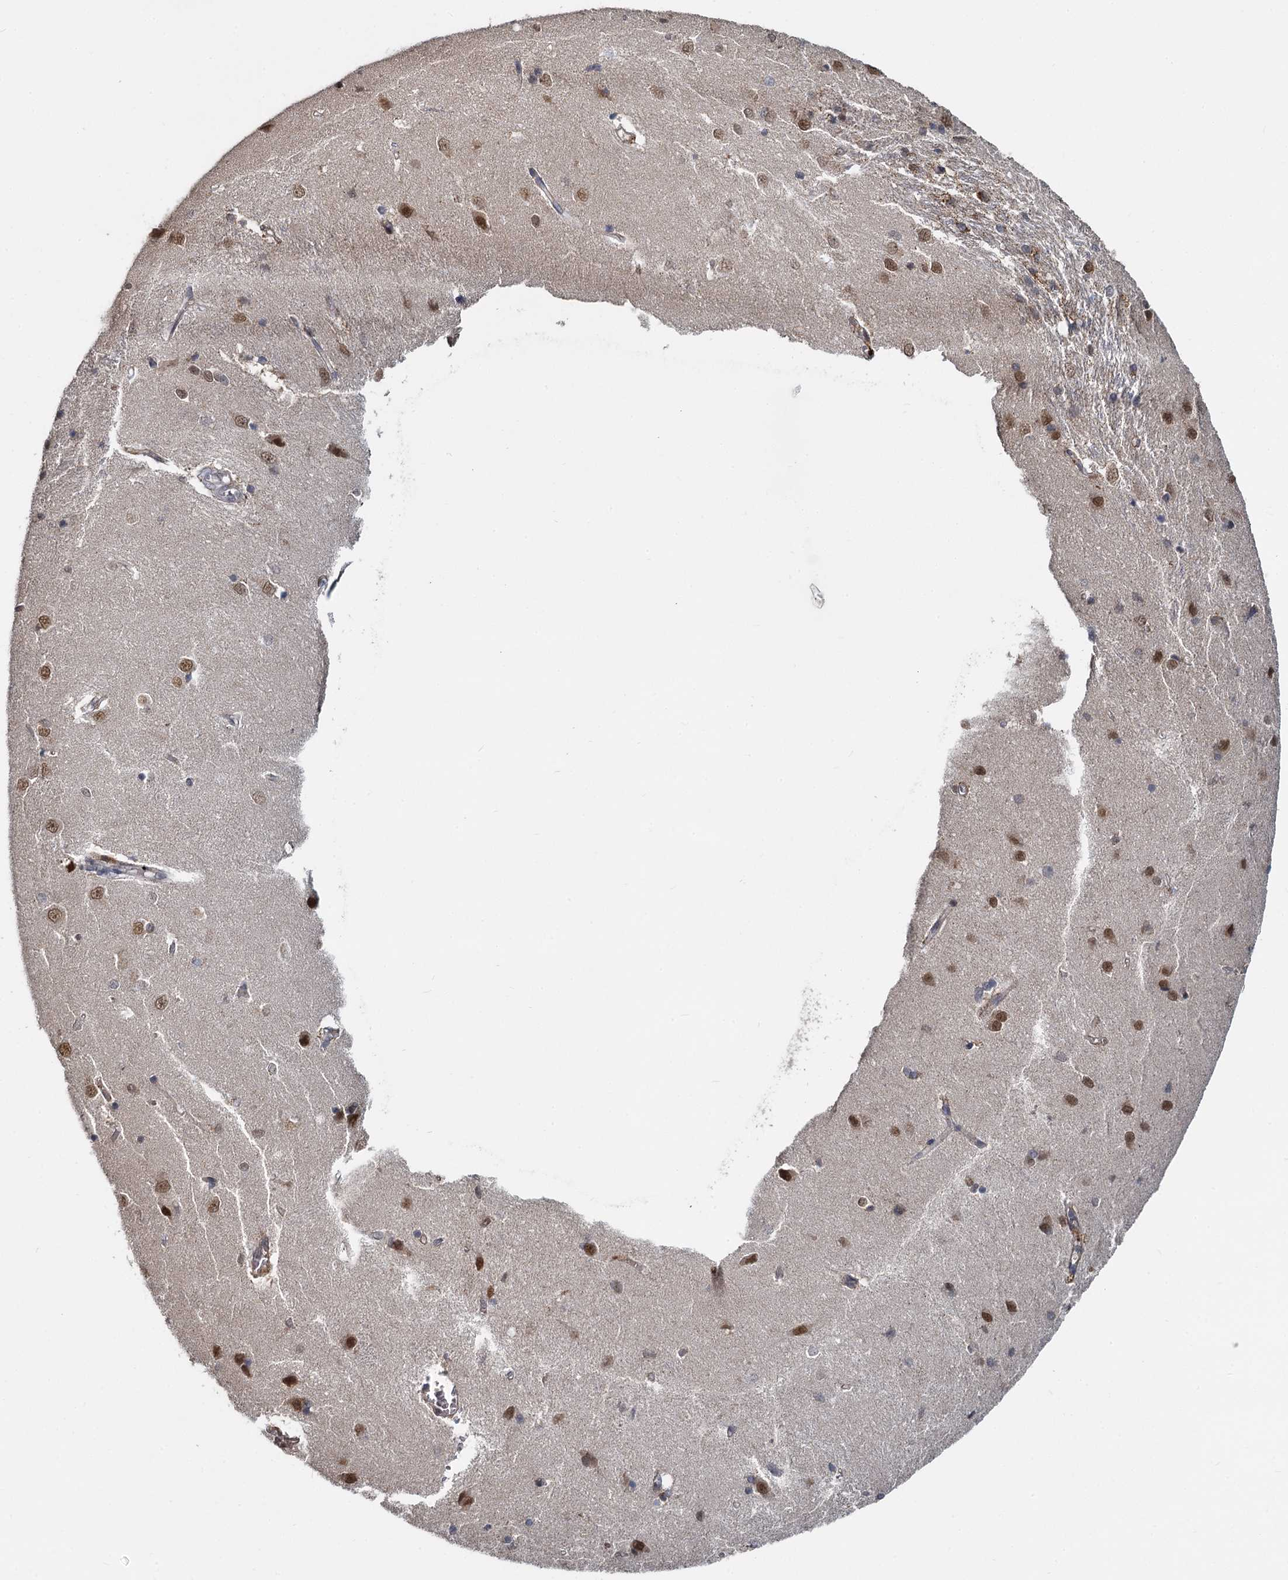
{"staining": {"intensity": "moderate", "quantity": "<25%", "location": "cytoplasmic/membranous"}, "tissue": "caudate", "cell_type": "Glial cells", "image_type": "normal", "snomed": [{"axis": "morphology", "description": "Normal tissue, NOS"}, {"axis": "topography", "description": "Lateral ventricle wall"}], "caption": "Caudate stained for a protein reveals moderate cytoplasmic/membranous positivity in glial cells. Immunohistochemistry (ihc) stains the protein of interest in brown and the nuclei are stained blue.", "gene": "FANCI", "patient": {"sex": "male", "age": 37}}